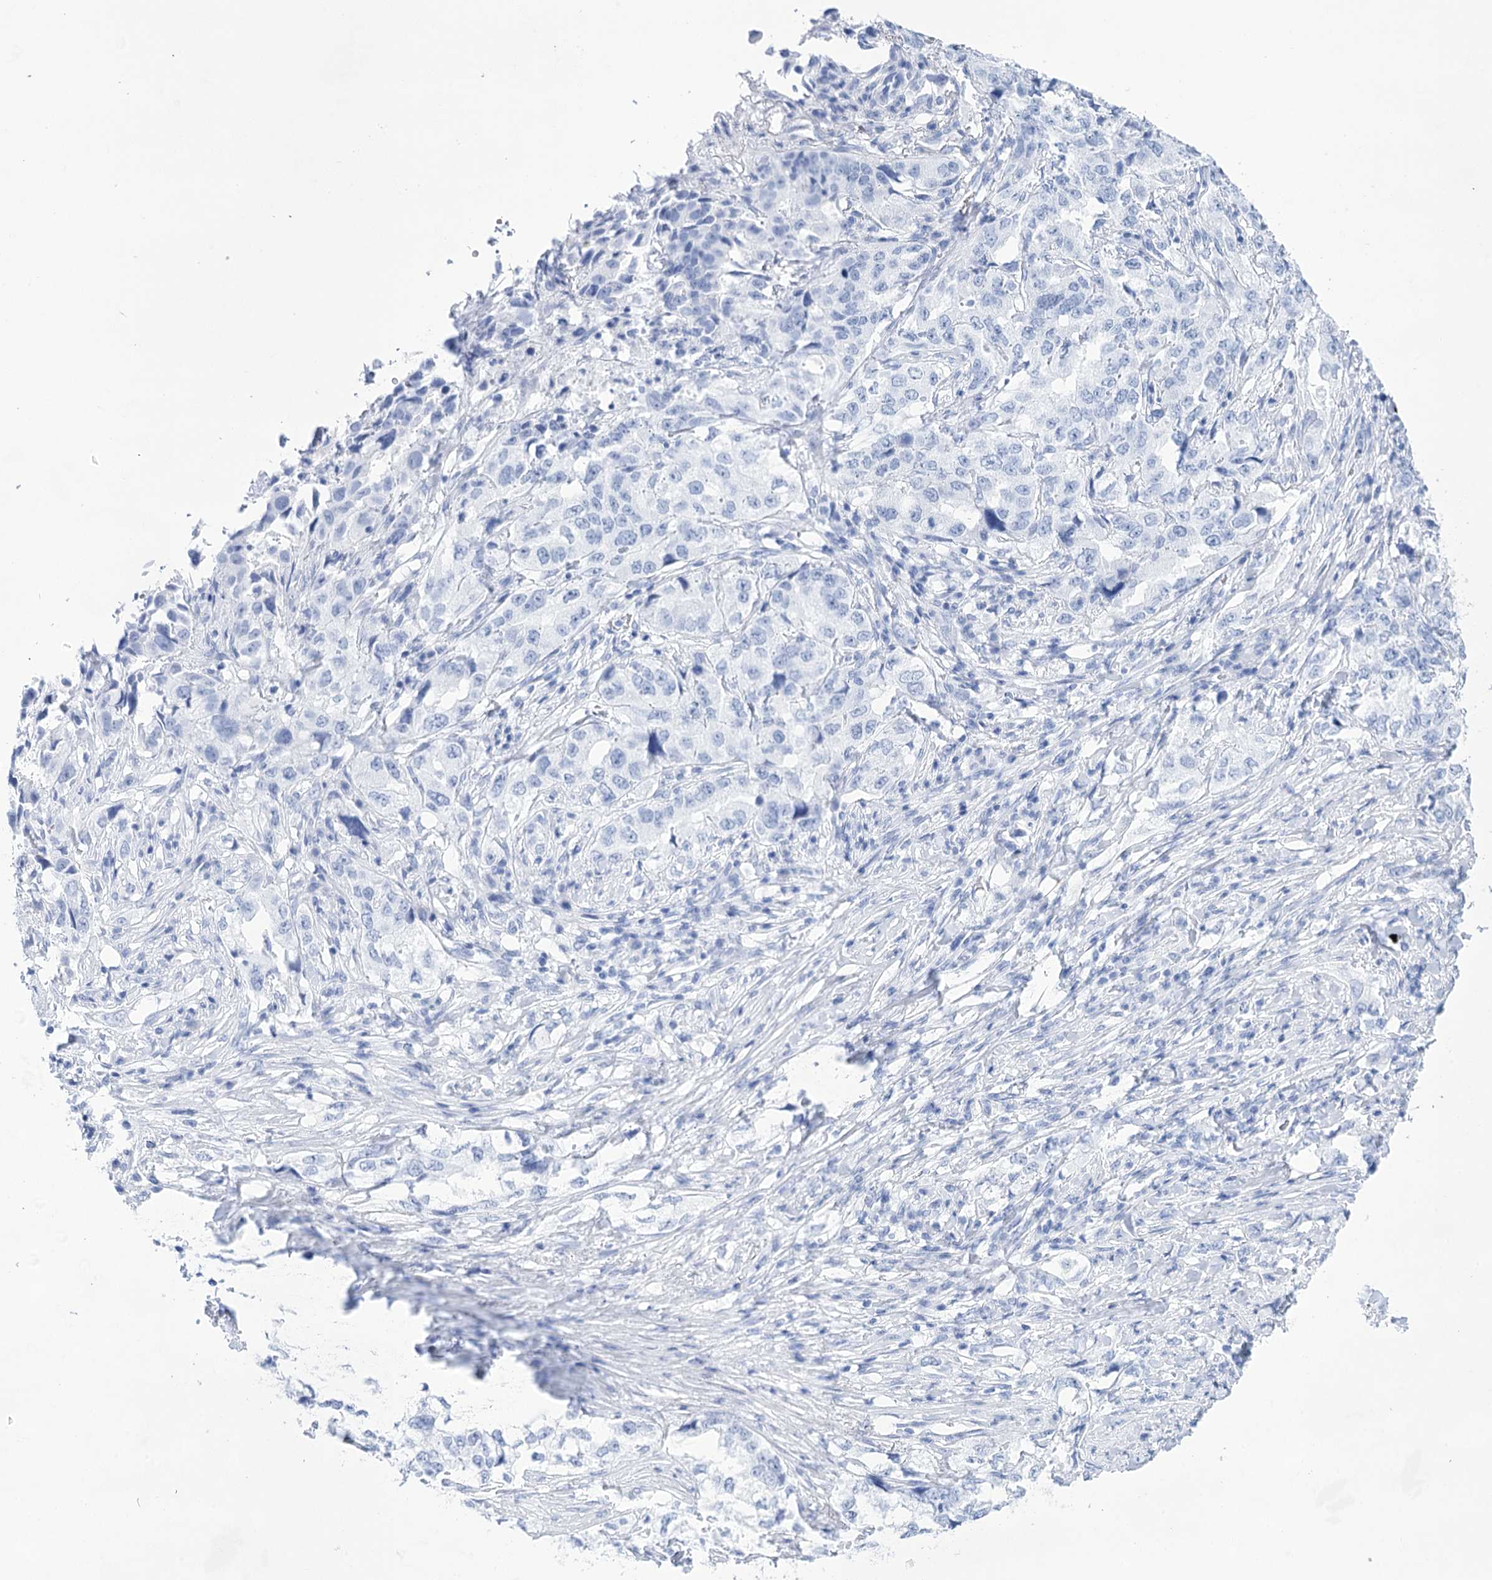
{"staining": {"intensity": "negative", "quantity": "none", "location": "none"}, "tissue": "lung cancer", "cell_type": "Tumor cells", "image_type": "cancer", "snomed": [{"axis": "morphology", "description": "Adenocarcinoma, NOS"}, {"axis": "topography", "description": "Lung"}], "caption": "Tumor cells are negative for protein expression in human lung cancer (adenocarcinoma).", "gene": "LALBA", "patient": {"sex": "female", "age": 51}}